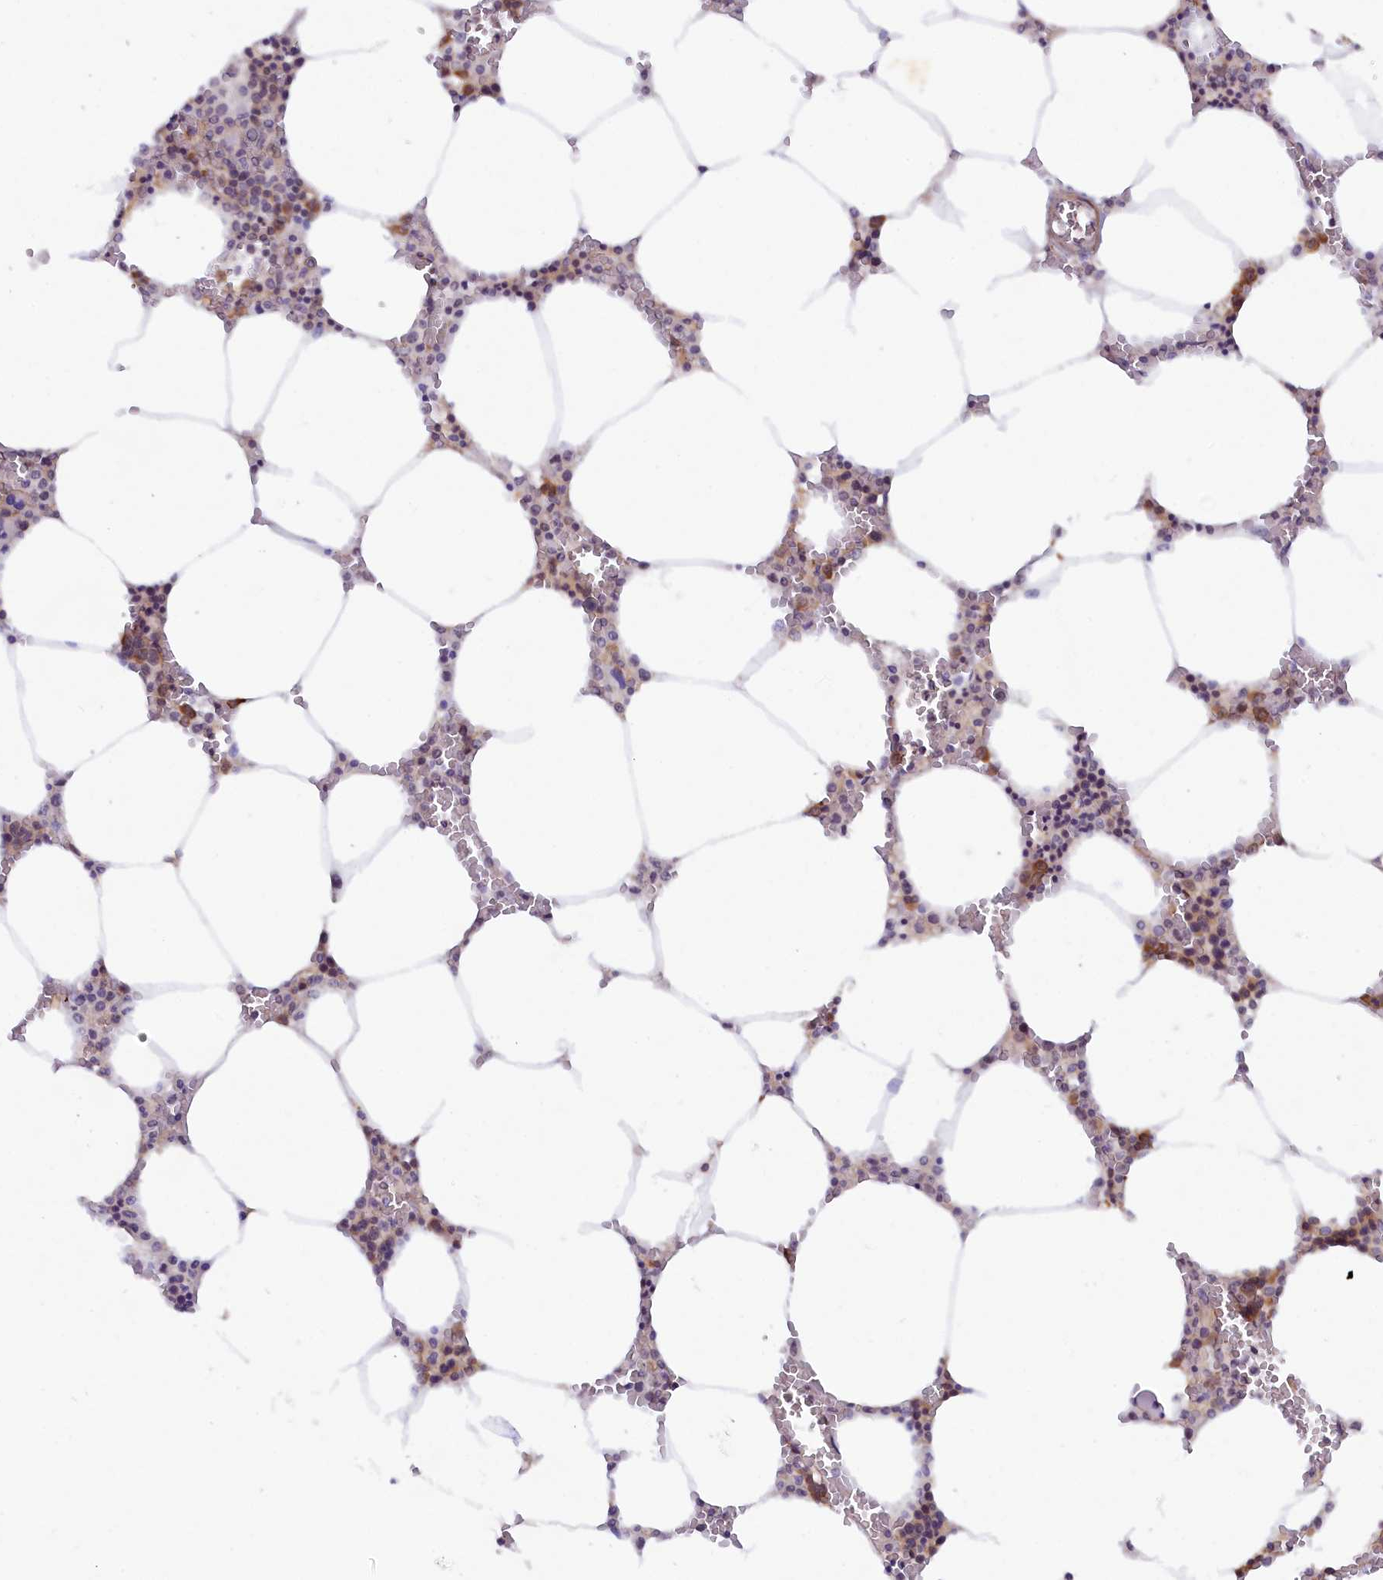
{"staining": {"intensity": "strong", "quantity": "<25%", "location": "cytoplasmic/membranous"}, "tissue": "bone marrow", "cell_type": "Hematopoietic cells", "image_type": "normal", "snomed": [{"axis": "morphology", "description": "Normal tissue, NOS"}, {"axis": "topography", "description": "Bone marrow"}], "caption": "A histopathology image showing strong cytoplasmic/membranous expression in about <25% of hematopoietic cells in unremarkable bone marrow, as visualized by brown immunohistochemical staining.", "gene": "JPT2", "patient": {"sex": "male", "age": 70}}